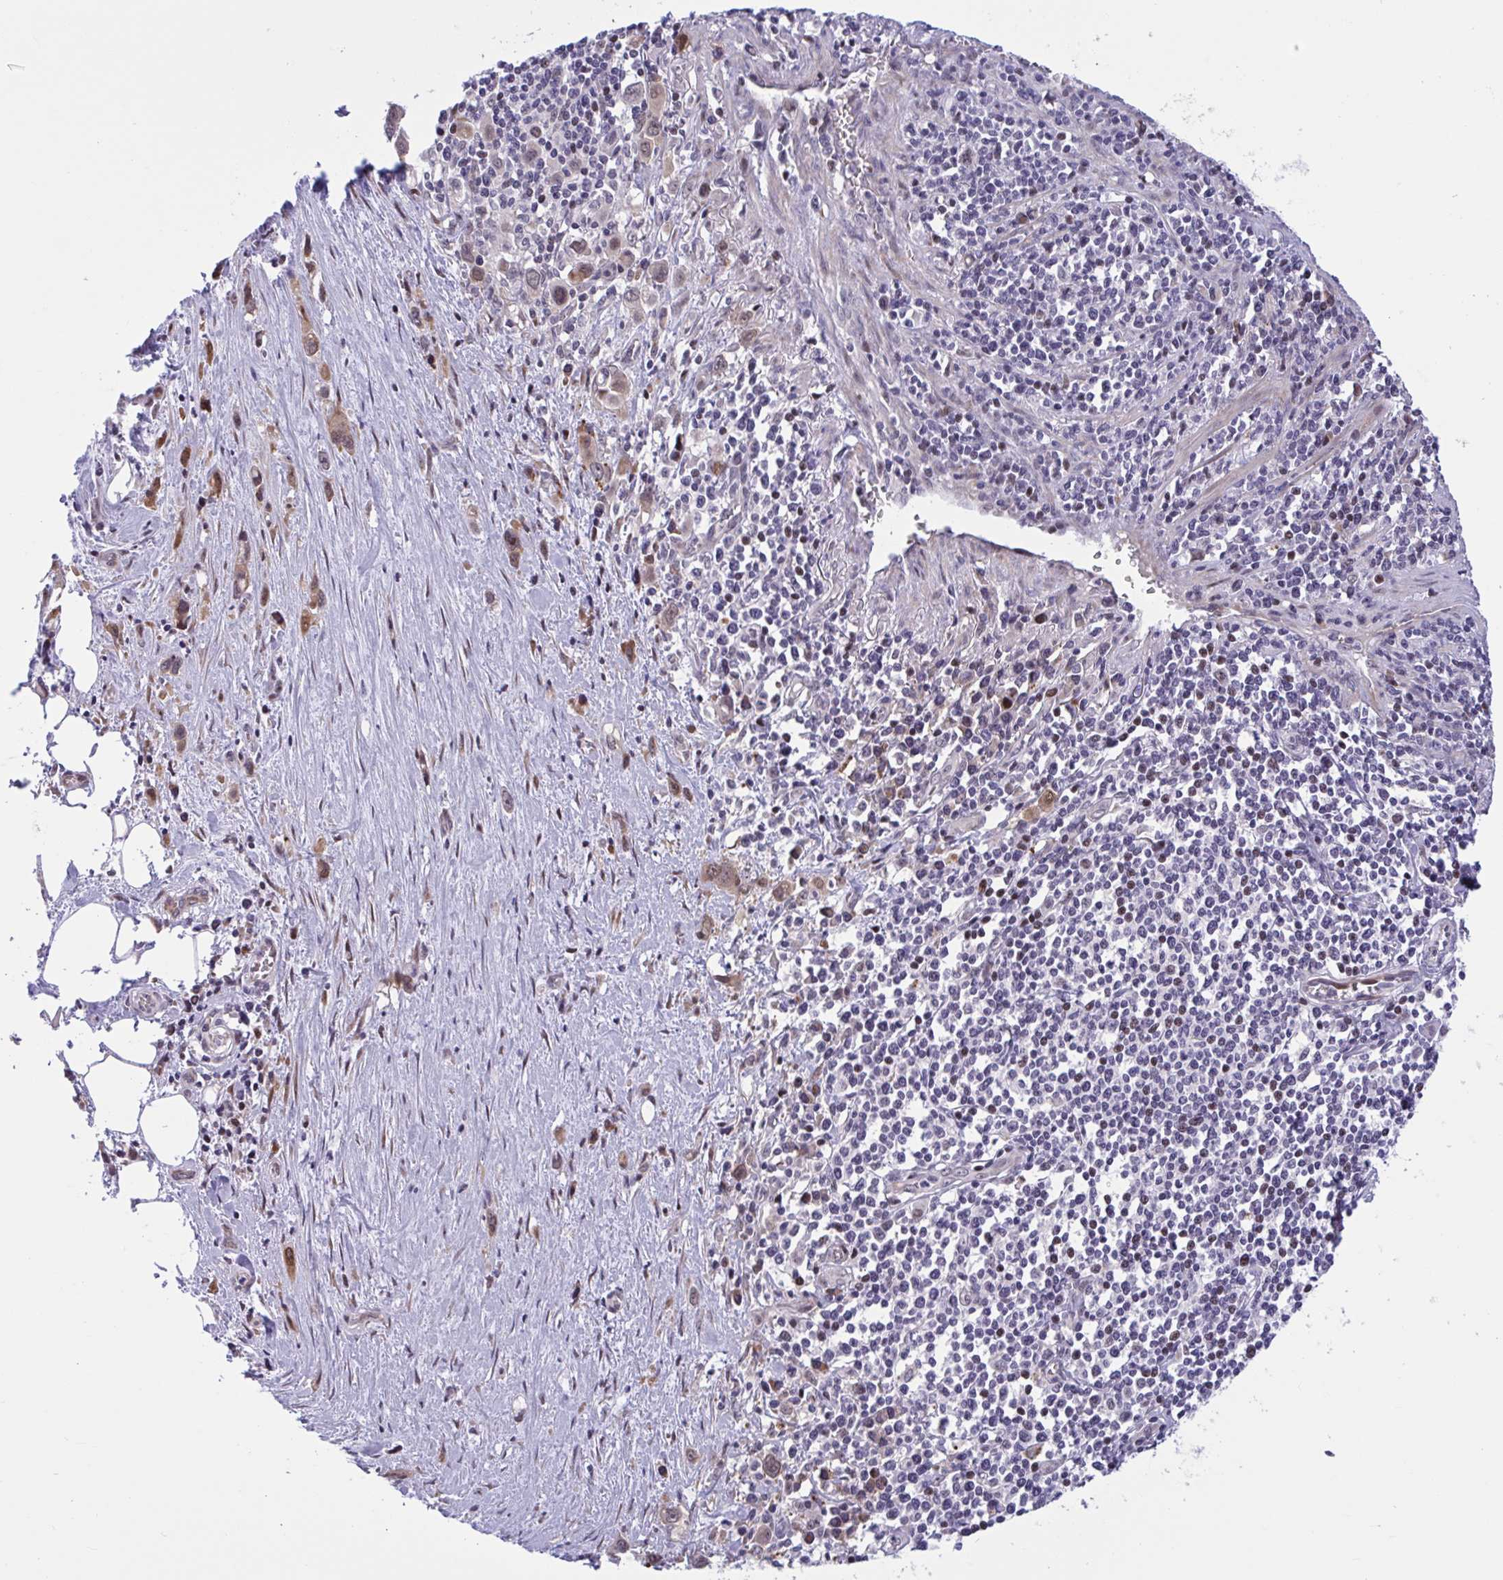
{"staining": {"intensity": "moderate", "quantity": ">75%", "location": "cytoplasmic/membranous,nuclear"}, "tissue": "stomach cancer", "cell_type": "Tumor cells", "image_type": "cancer", "snomed": [{"axis": "morphology", "description": "Adenocarcinoma, NOS"}, {"axis": "topography", "description": "Stomach, upper"}], "caption": "Moderate cytoplasmic/membranous and nuclear protein positivity is identified in about >75% of tumor cells in stomach adenocarcinoma. The staining is performed using DAB (3,3'-diaminobenzidine) brown chromogen to label protein expression. The nuclei are counter-stained blue using hematoxylin.", "gene": "RBL1", "patient": {"sex": "male", "age": 75}}